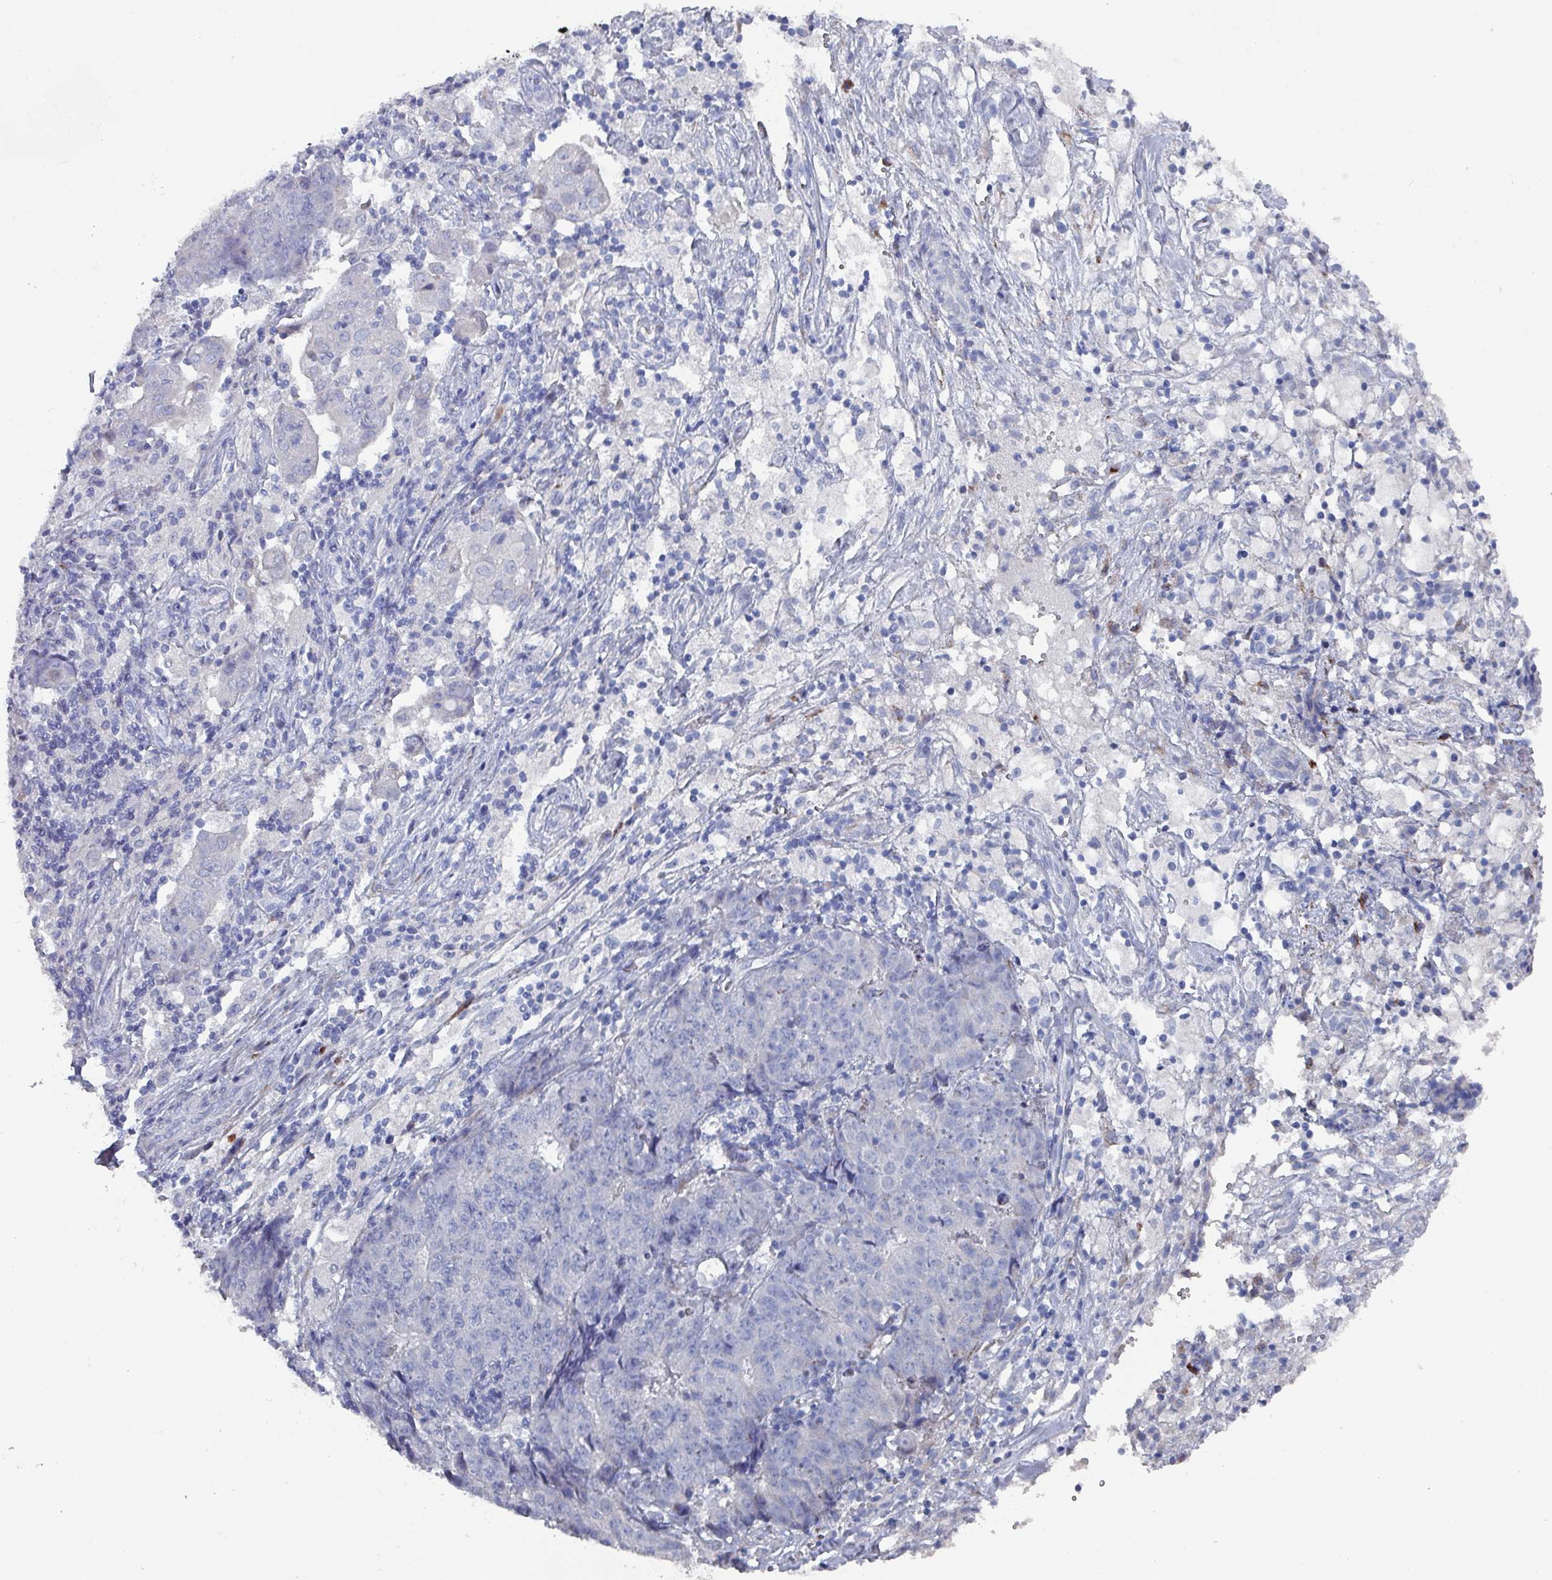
{"staining": {"intensity": "negative", "quantity": "none", "location": "none"}, "tissue": "ovarian cancer", "cell_type": "Tumor cells", "image_type": "cancer", "snomed": [{"axis": "morphology", "description": "Carcinoma, endometroid"}, {"axis": "topography", "description": "Ovary"}], "caption": "A photomicrograph of human ovarian endometroid carcinoma is negative for staining in tumor cells.", "gene": "DRD5", "patient": {"sex": "female", "age": 42}}